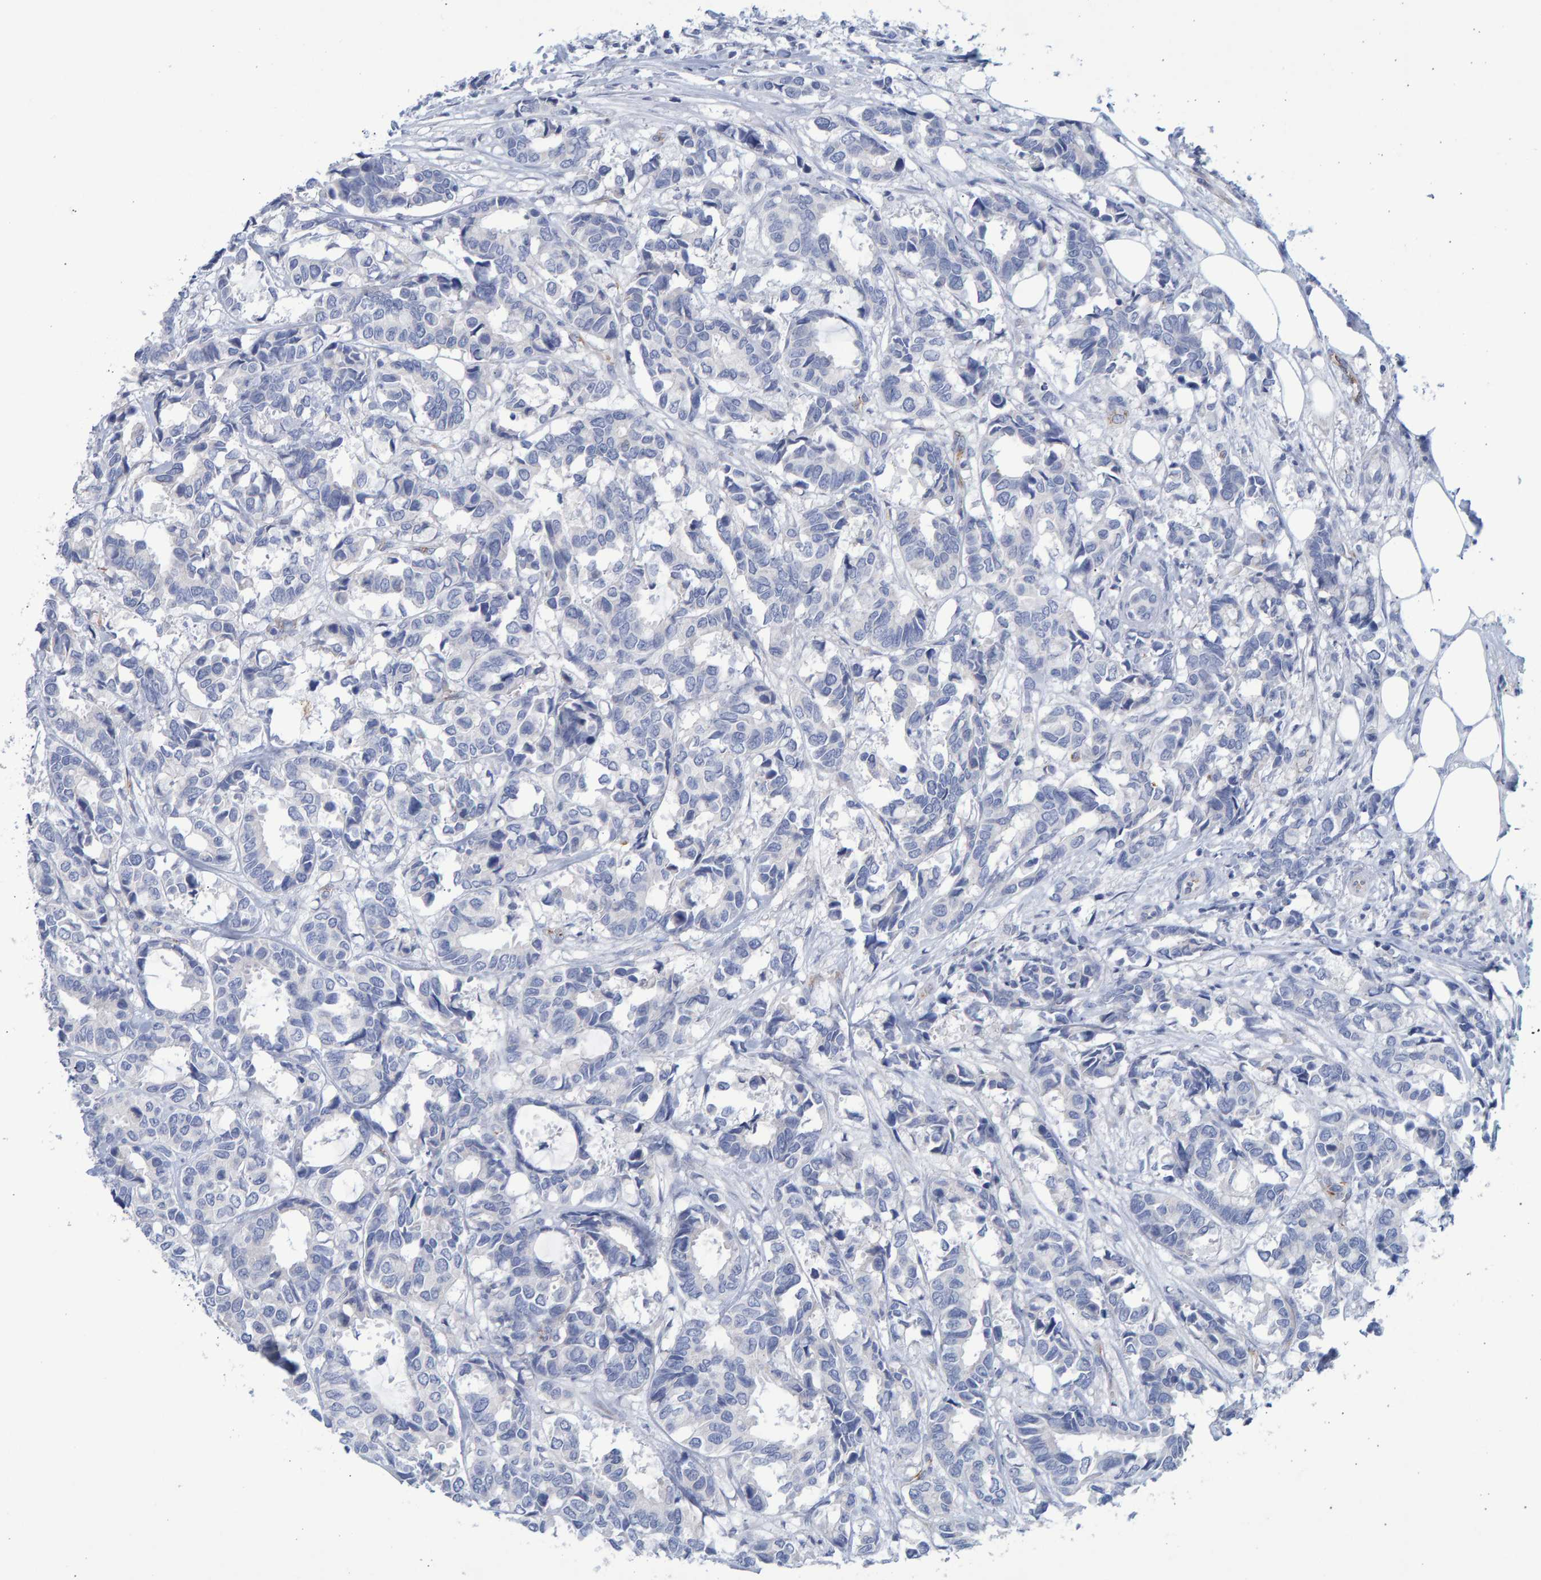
{"staining": {"intensity": "negative", "quantity": "none", "location": "none"}, "tissue": "breast cancer", "cell_type": "Tumor cells", "image_type": "cancer", "snomed": [{"axis": "morphology", "description": "Duct carcinoma"}, {"axis": "topography", "description": "Breast"}], "caption": "Tumor cells show no significant expression in breast cancer. (IHC, brightfield microscopy, high magnification).", "gene": "SLC34A3", "patient": {"sex": "female", "age": 87}}